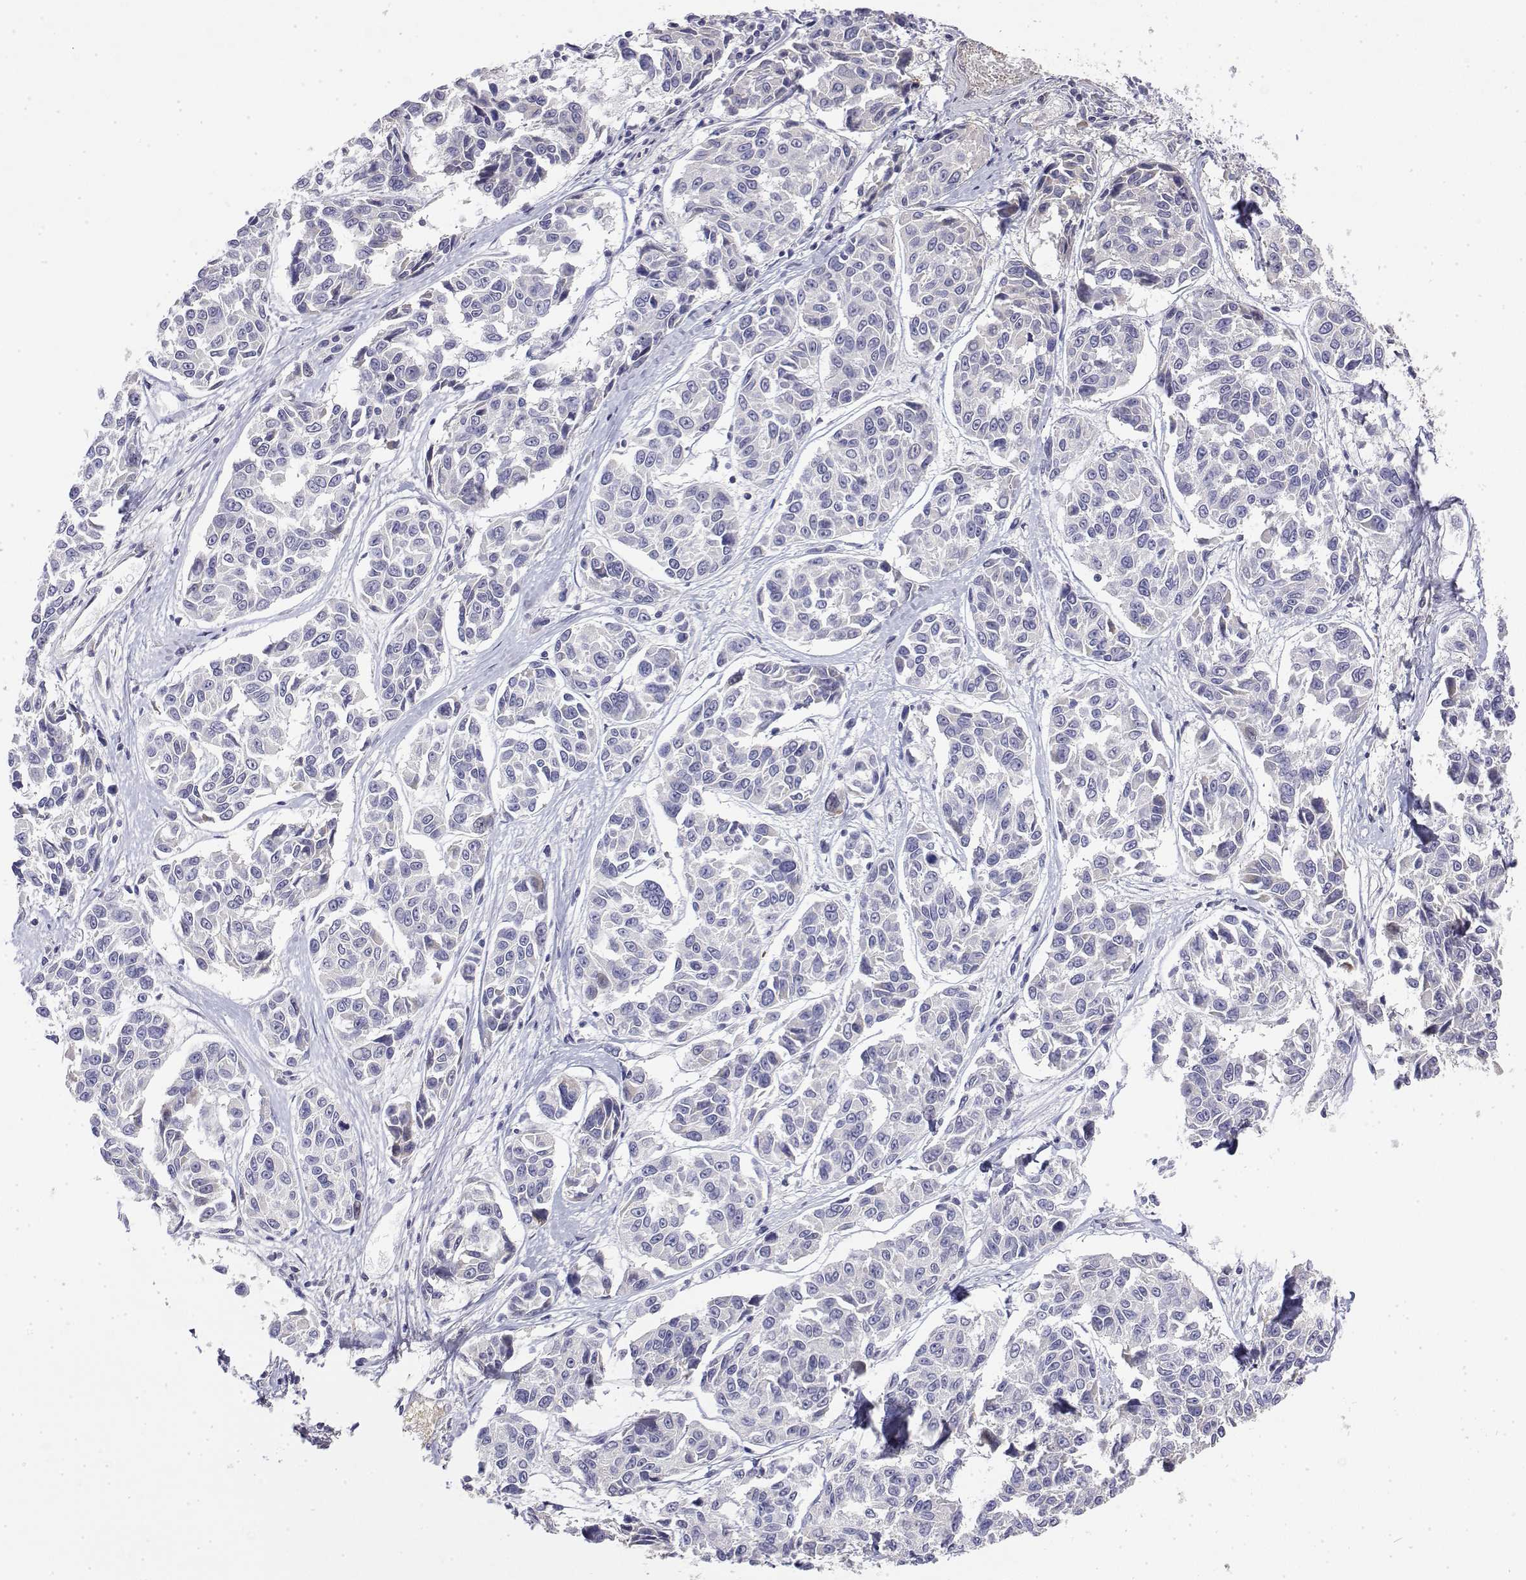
{"staining": {"intensity": "negative", "quantity": "none", "location": "none"}, "tissue": "melanoma", "cell_type": "Tumor cells", "image_type": "cancer", "snomed": [{"axis": "morphology", "description": "Malignant melanoma, NOS"}, {"axis": "topography", "description": "Skin"}], "caption": "Malignant melanoma stained for a protein using IHC displays no positivity tumor cells.", "gene": "GGACT", "patient": {"sex": "female", "age": 66}}